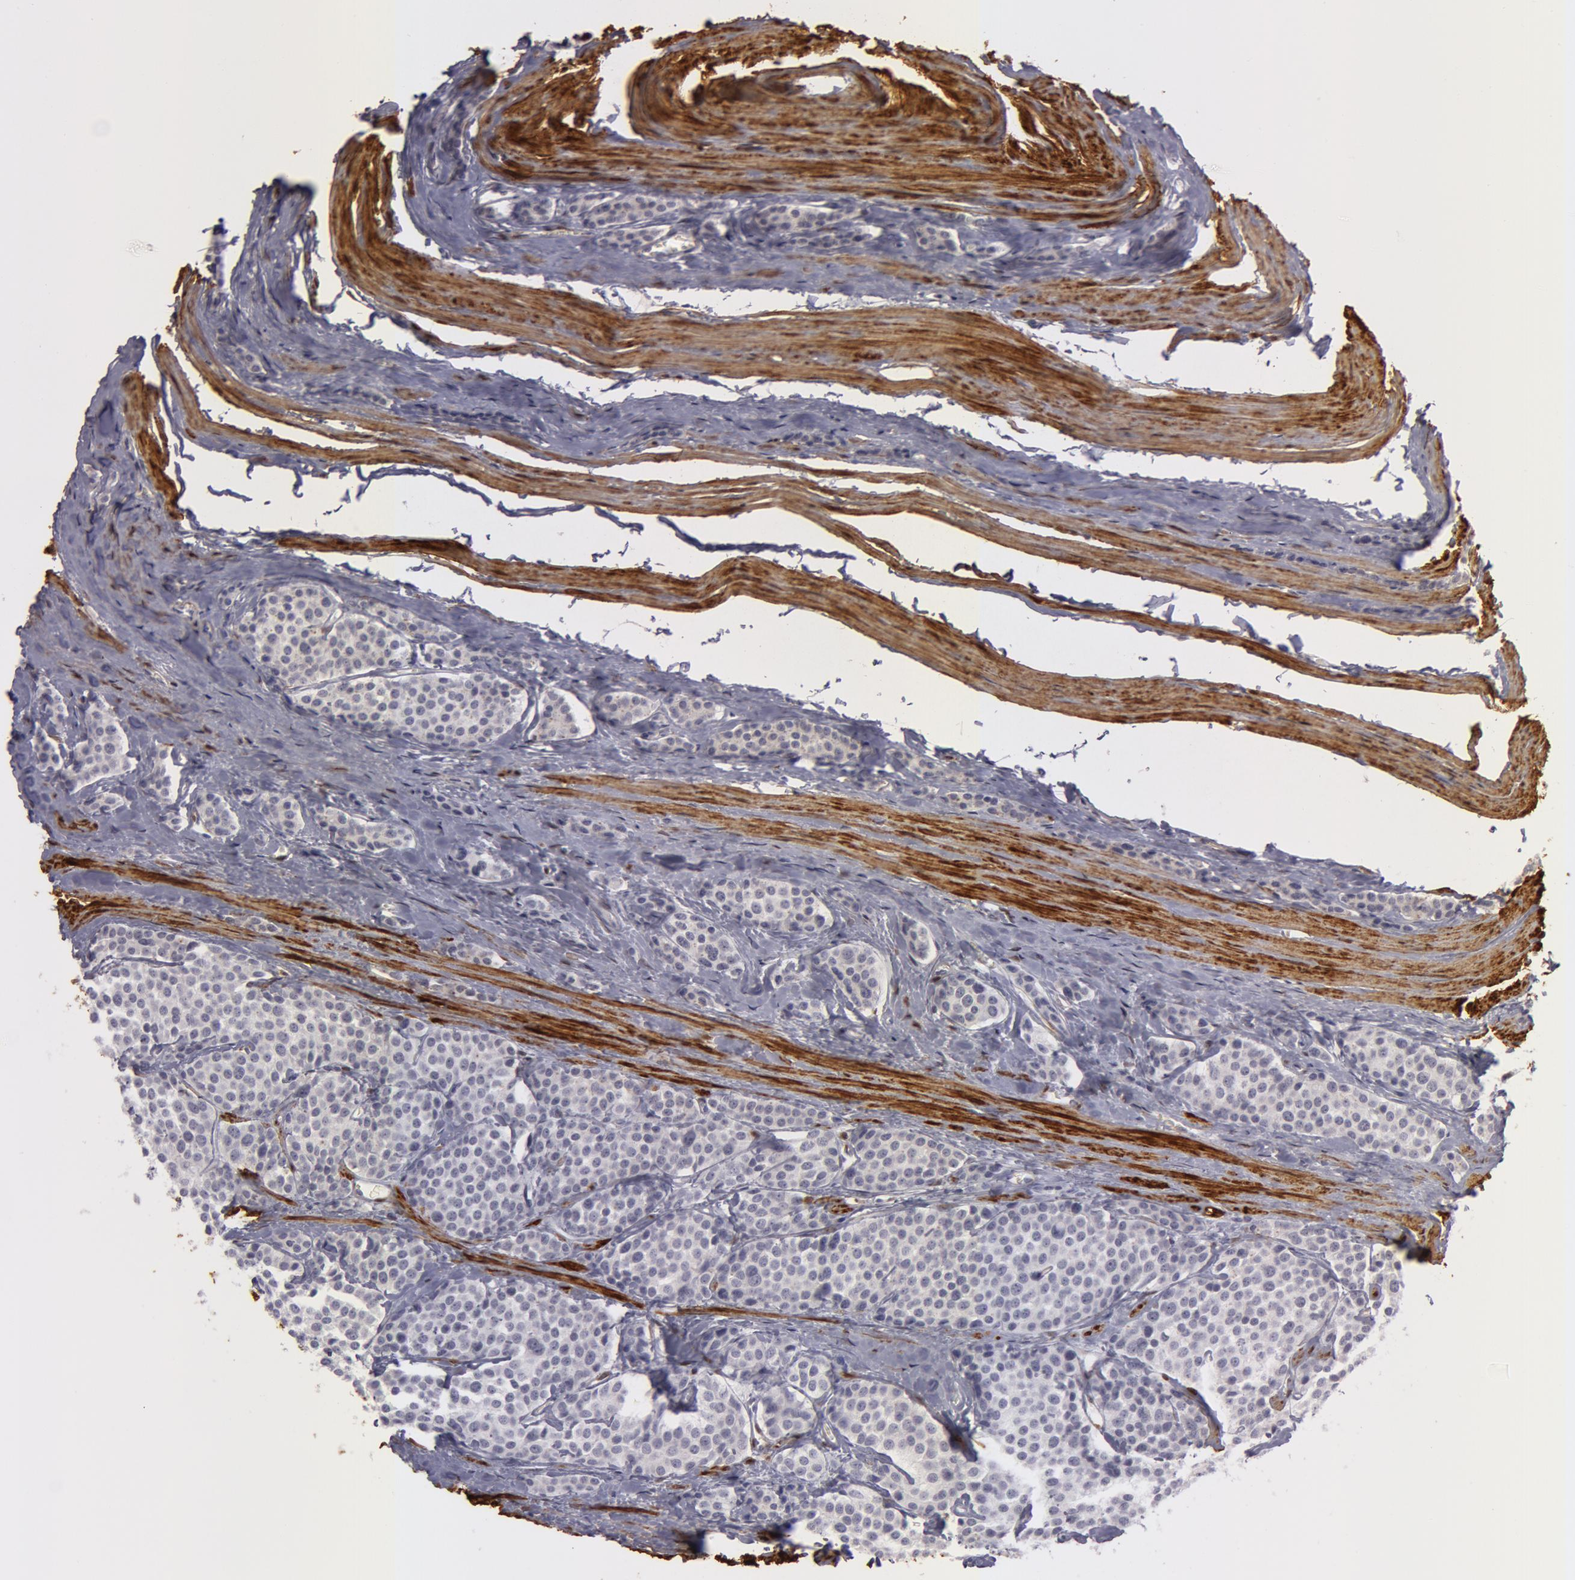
{"staining": {"intensity": "weak", "quantity": "25%-75%", "location": "nuclear"}, "tissue": "carcinoid", "cell_type": "Tumor cells", "image_type": "cancer", "snomed": [{"axis": "morphology", "description": "Carcinoid, malignant, NOS"}, {"axis": "topography", "description": "Small intestine"}], "caption": "Protein staining by IHC demonstrates weak nuclear staining in about 25%-75% of tumor cells in carcinoid.", "gene": "TAGLN", "patient": {"sex": "male", "age": 60}}